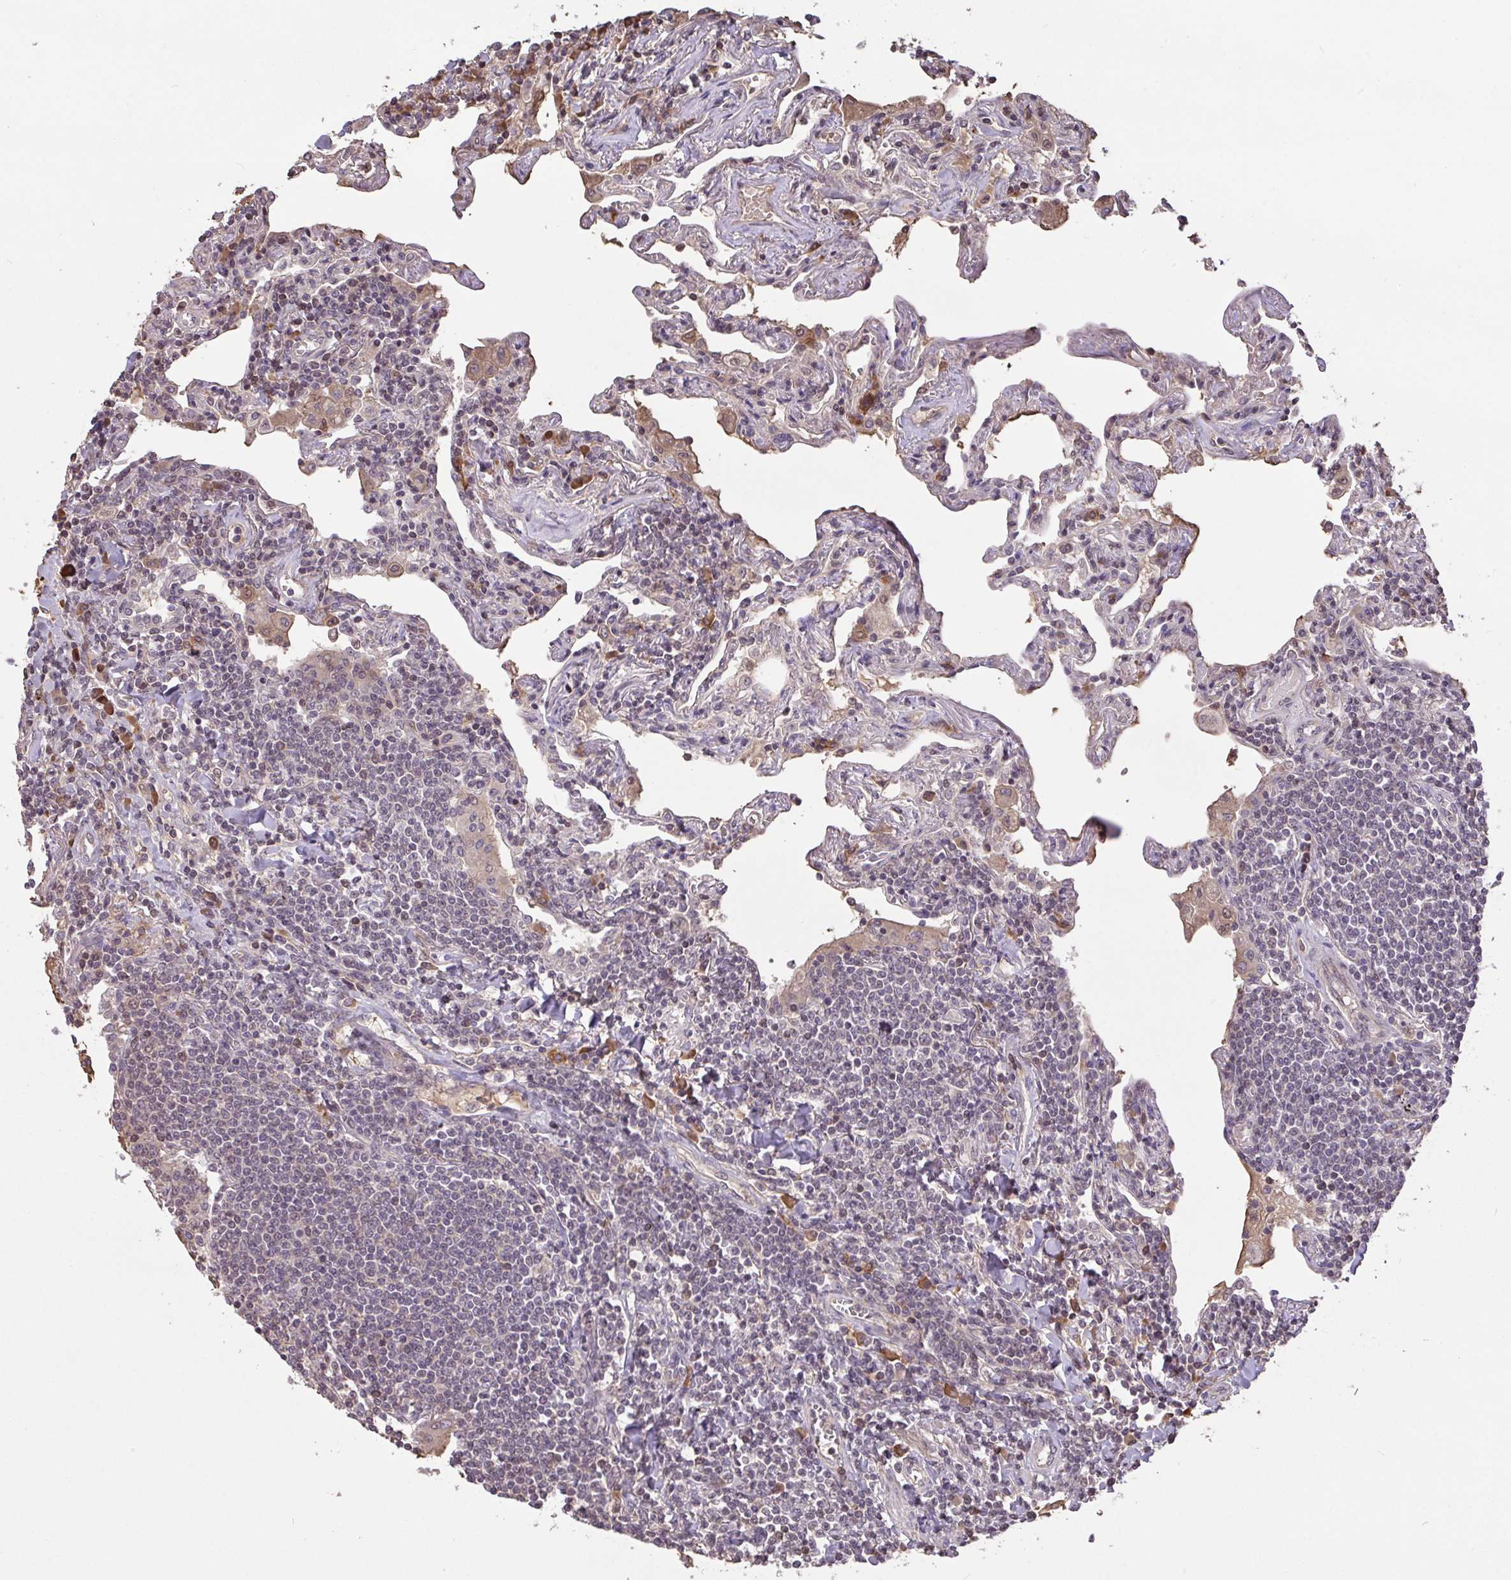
{"staining": {"intensity": "weak", "quantity": "<25%", "location": "nuclear"}, "tissue": "lymphoma", "cell_type": "Tumor cells", "image_type": "cancer", "snomed": [{"axis": "morphology", "description": "Malignant lymphoma, non-Hodgkin's type, Low grade"}, {"axis": "topography", "description": "Lung"}], "caption": "Image shows no significant protein staining in tumor cells of lymphoma.", "gene": "FCER1A", "patient": {"sex": "female", "age": 71}}